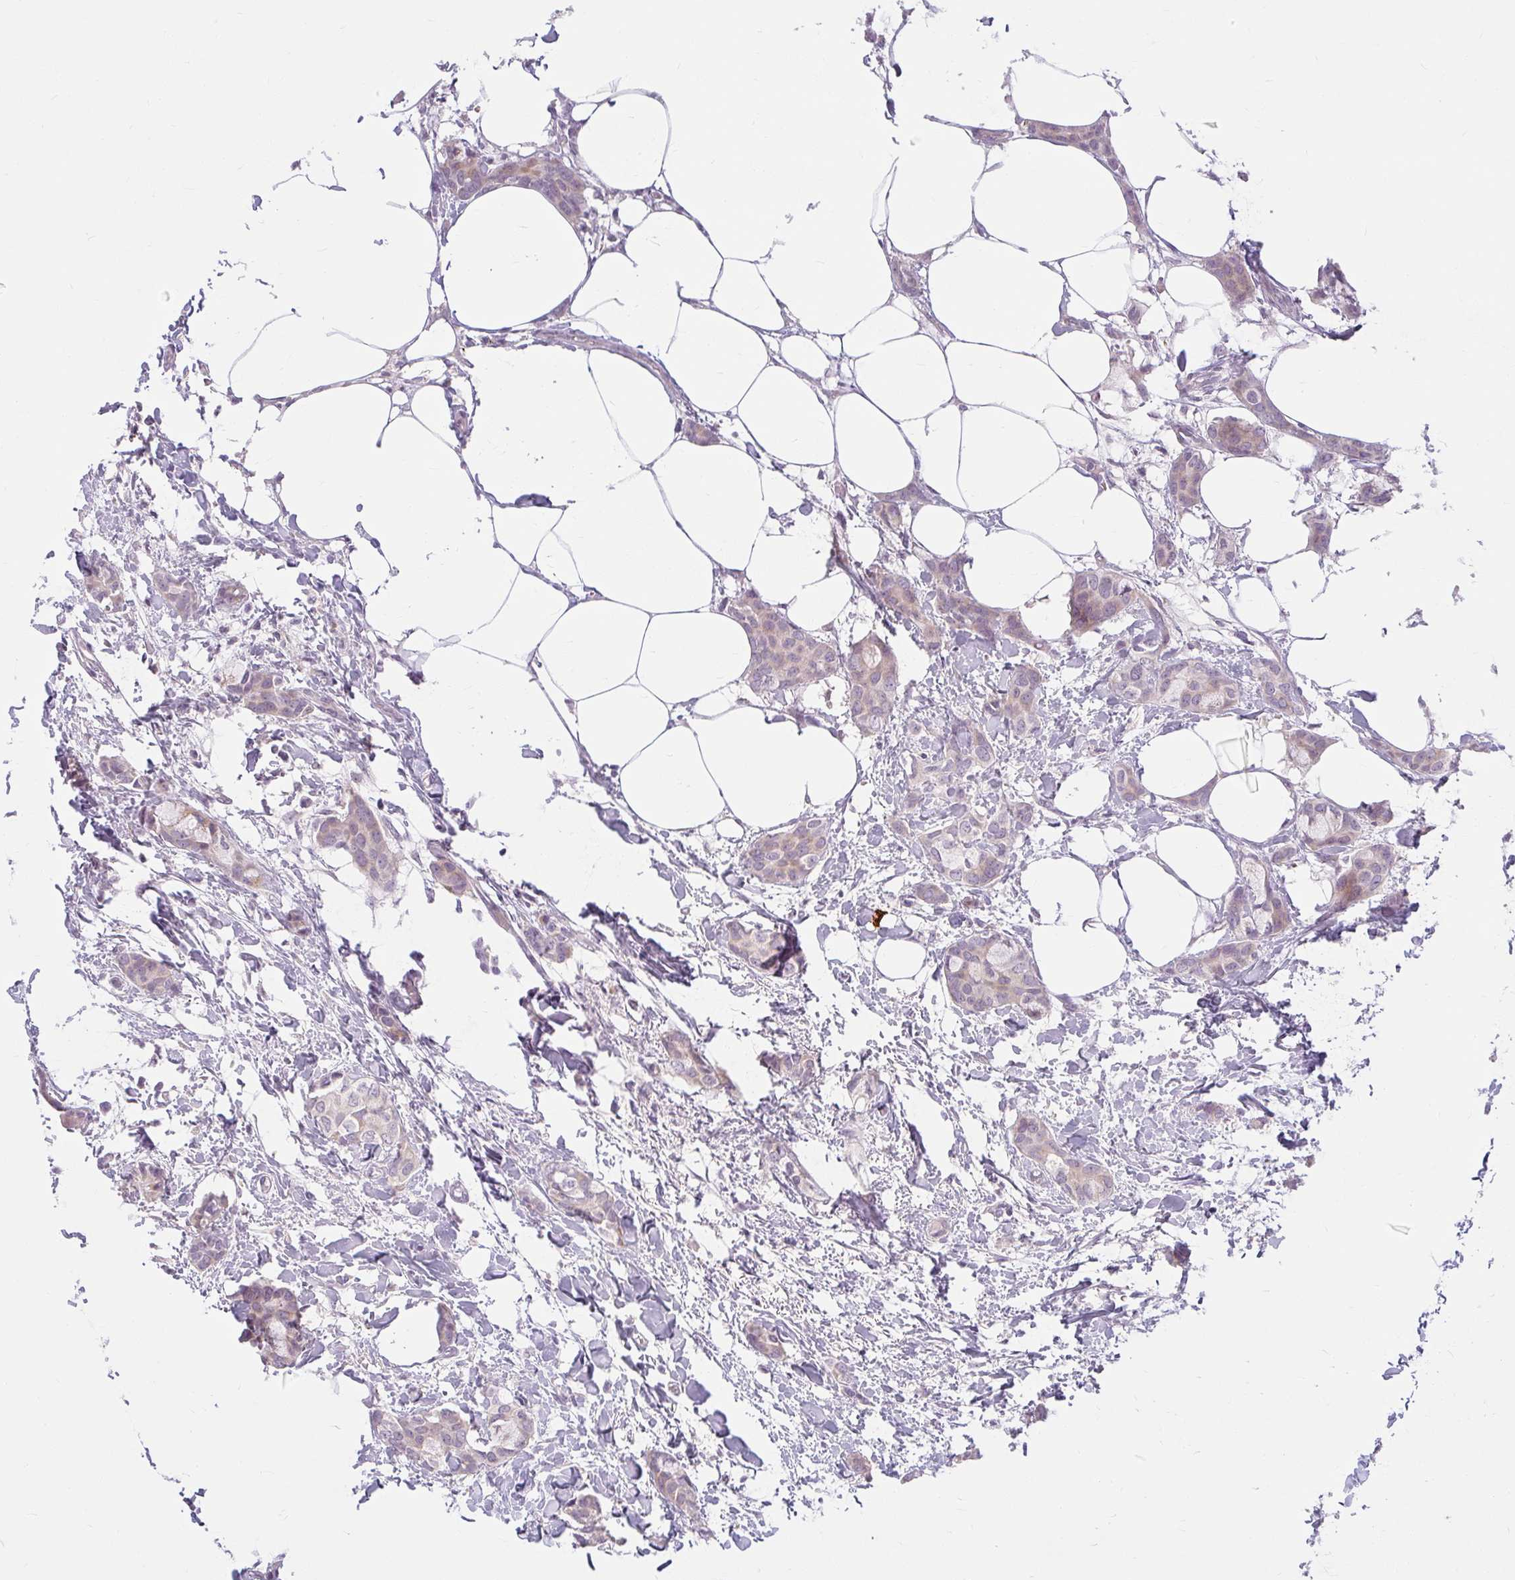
{"staining": {"intensity": "weak", "quantity": "25%-75%", "location": "cytoplasmic/membranous"}, "tissue": "breast cancer", "cell_type": "Tumor cells", "image_type": "cancer", "snomed": [{"axis": "morphology", "description": "Duct carcinoma"}, {"axis": "topography", "description": "Breast"}], "caption": "Immunohistochemical staining of breast cancer (intraductal carcinoma) exhibits weak cytoplasmic/membranous protein staining in about 25%-75% of tumor cells.", "gene": "ZFYVE26", "patient": {"sex": "female", "age": 73}}